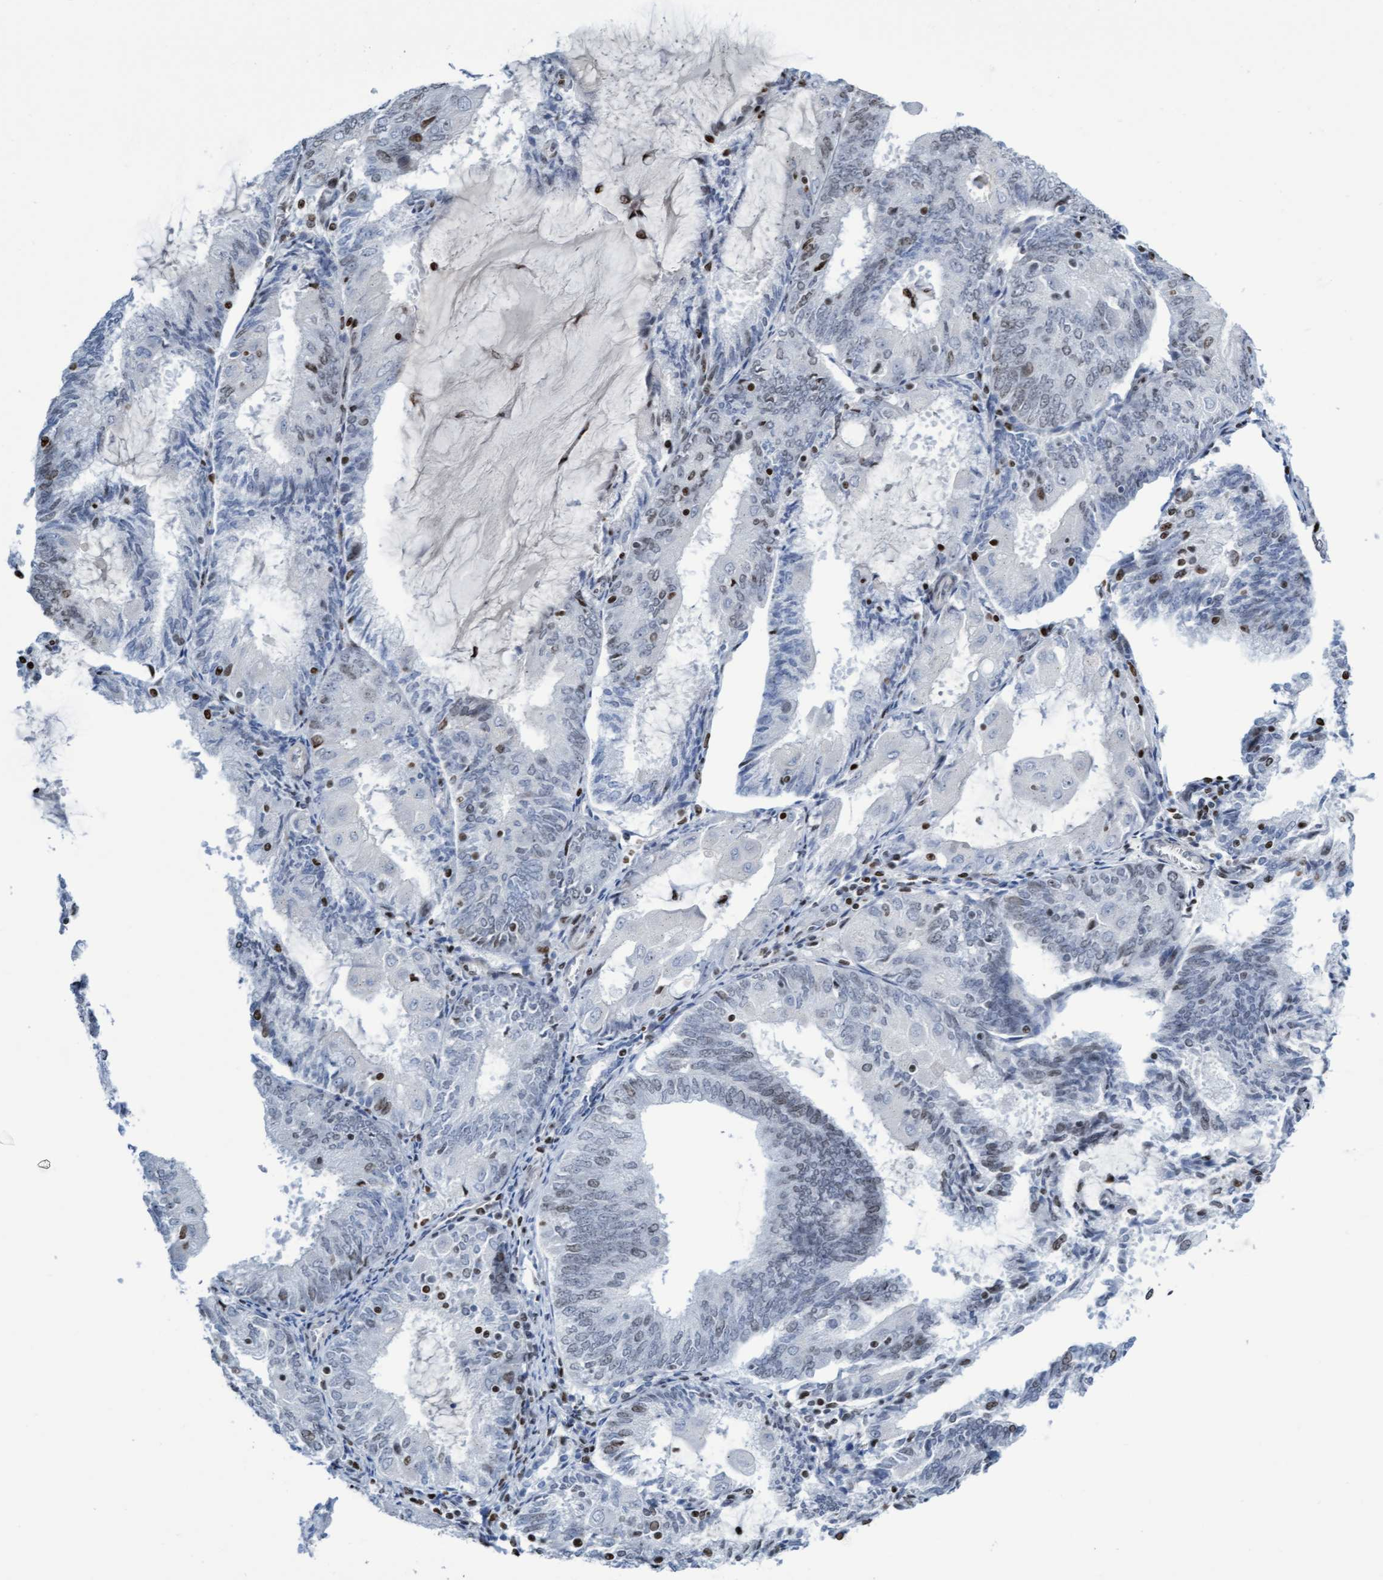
{"staining": {"intensity": "moderate", "quantity": "<25%", "location": "nuclear"}, "tissue": "endometrial cancer", "cell_type": "Tumor cells", "image_type": "cancer", "snomed": [{"axis": "morphology", "description": "Adenocarcinoma, NOS"}, {"axis": "topography", "description": "Endometrium"}], "caption": "Immunohistochemical staining of human endometrial cancer (adenocarcinoma) reveals moderate nuclear protein positivity in about <25% of tumor cells.", "gene": "CBX2", "patient": {"sex": "female", "age": 81}}